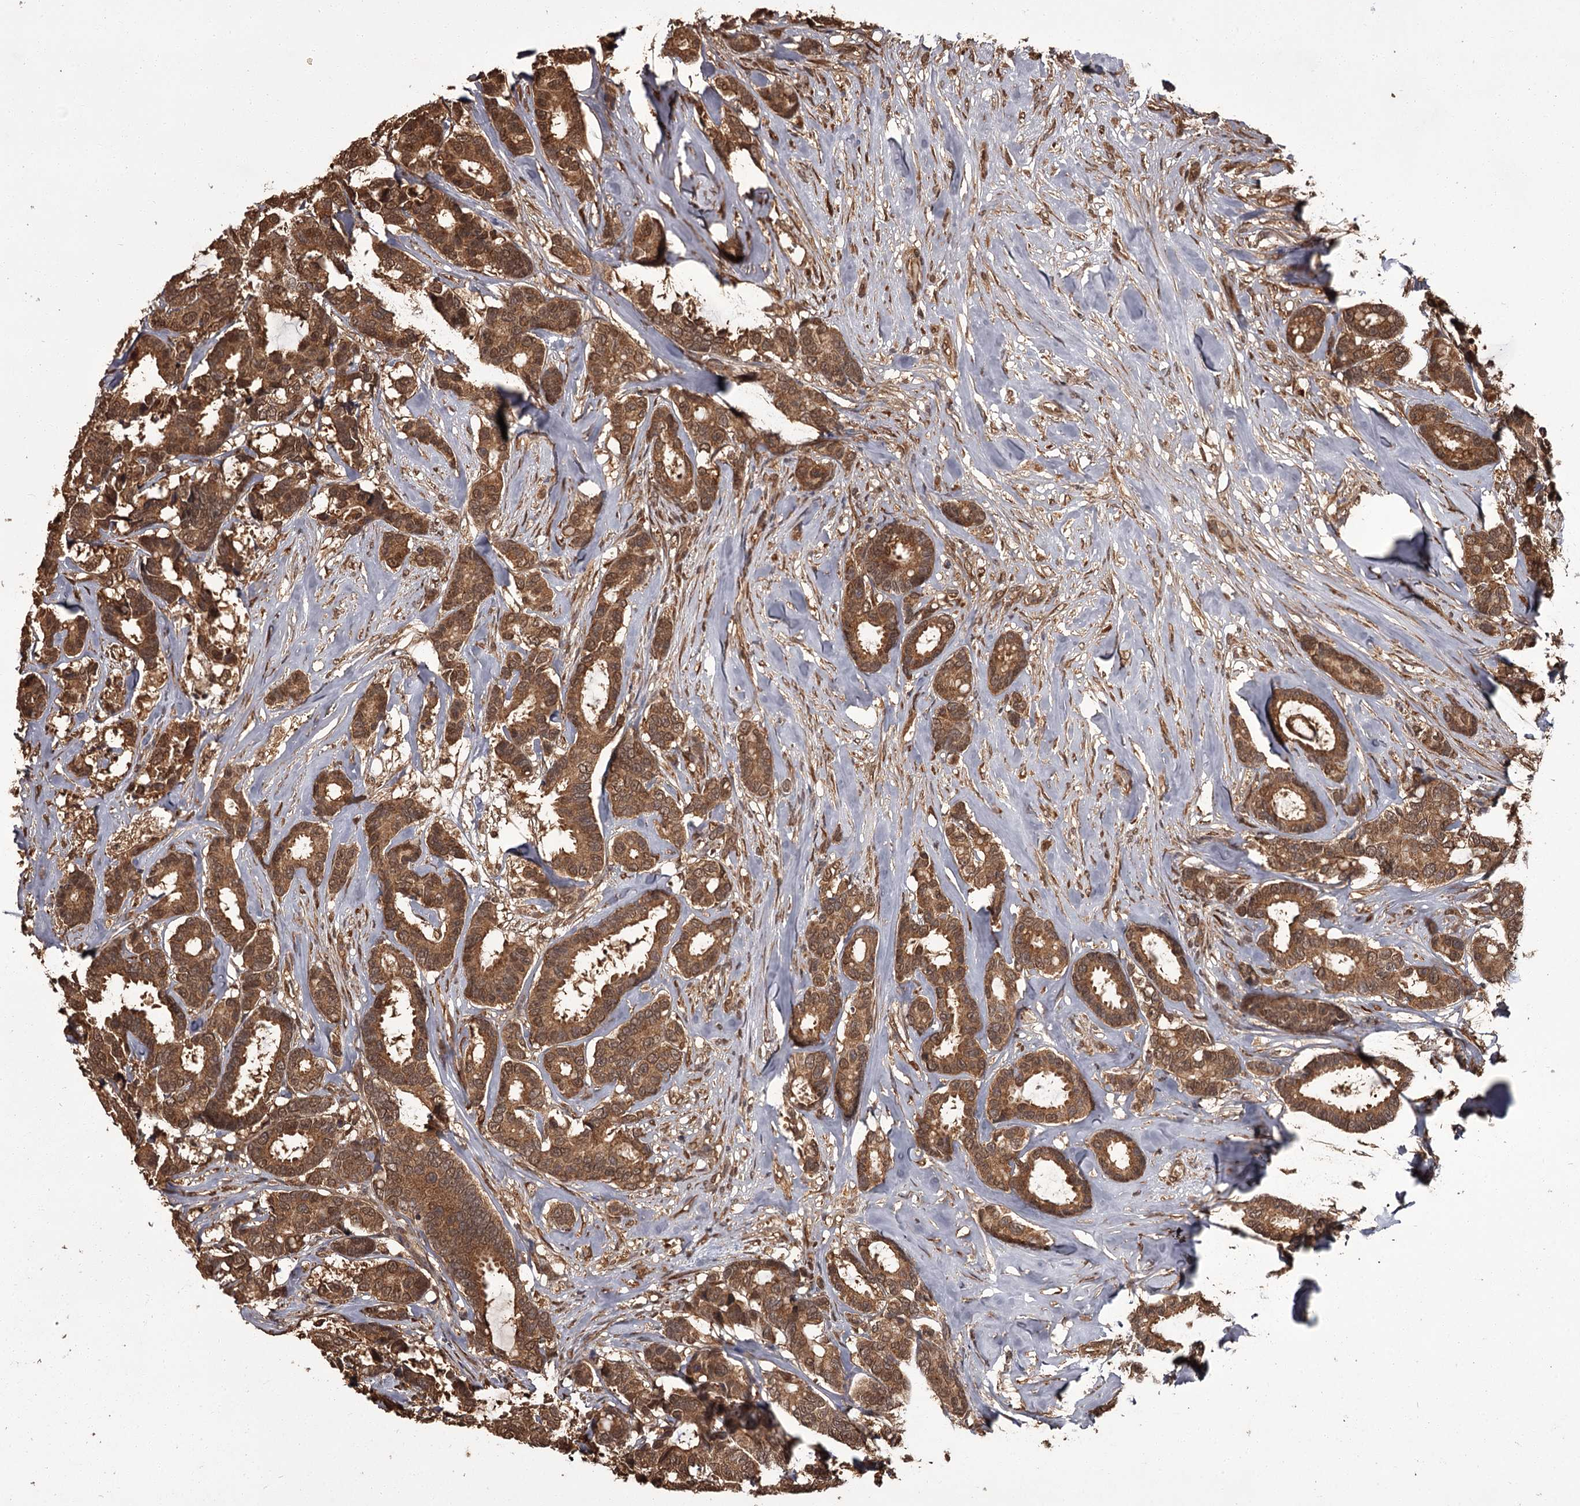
{"staining": {"intensity": "moderate", "quantity": ">75%", "location": "cytoplasmic/membranous,nuclear"}, "tissue": "breast cancer", "cell_type": "Tumor cells", "image_type": "cancer", "snomed": [{"axis": "morphology", "description": "Duct carcinoma"}, {"axis": "topography", "description": "Breast"}], "caption": "Infiltrating ductal carcinoma (breast) was stained to show a protein in brown. There is medium levels of moderate cytoplasmic/membranous and nuclear positivity in approximately >75% of tumor cells. (Stains: DAB (3,3'-diaminobenzidine) in brown, nuclei in blue, Microscopy: brightfield microscopy at high magnification).", "gene": "NPRL2", "patient": {"sex": "female", "age": 87}}